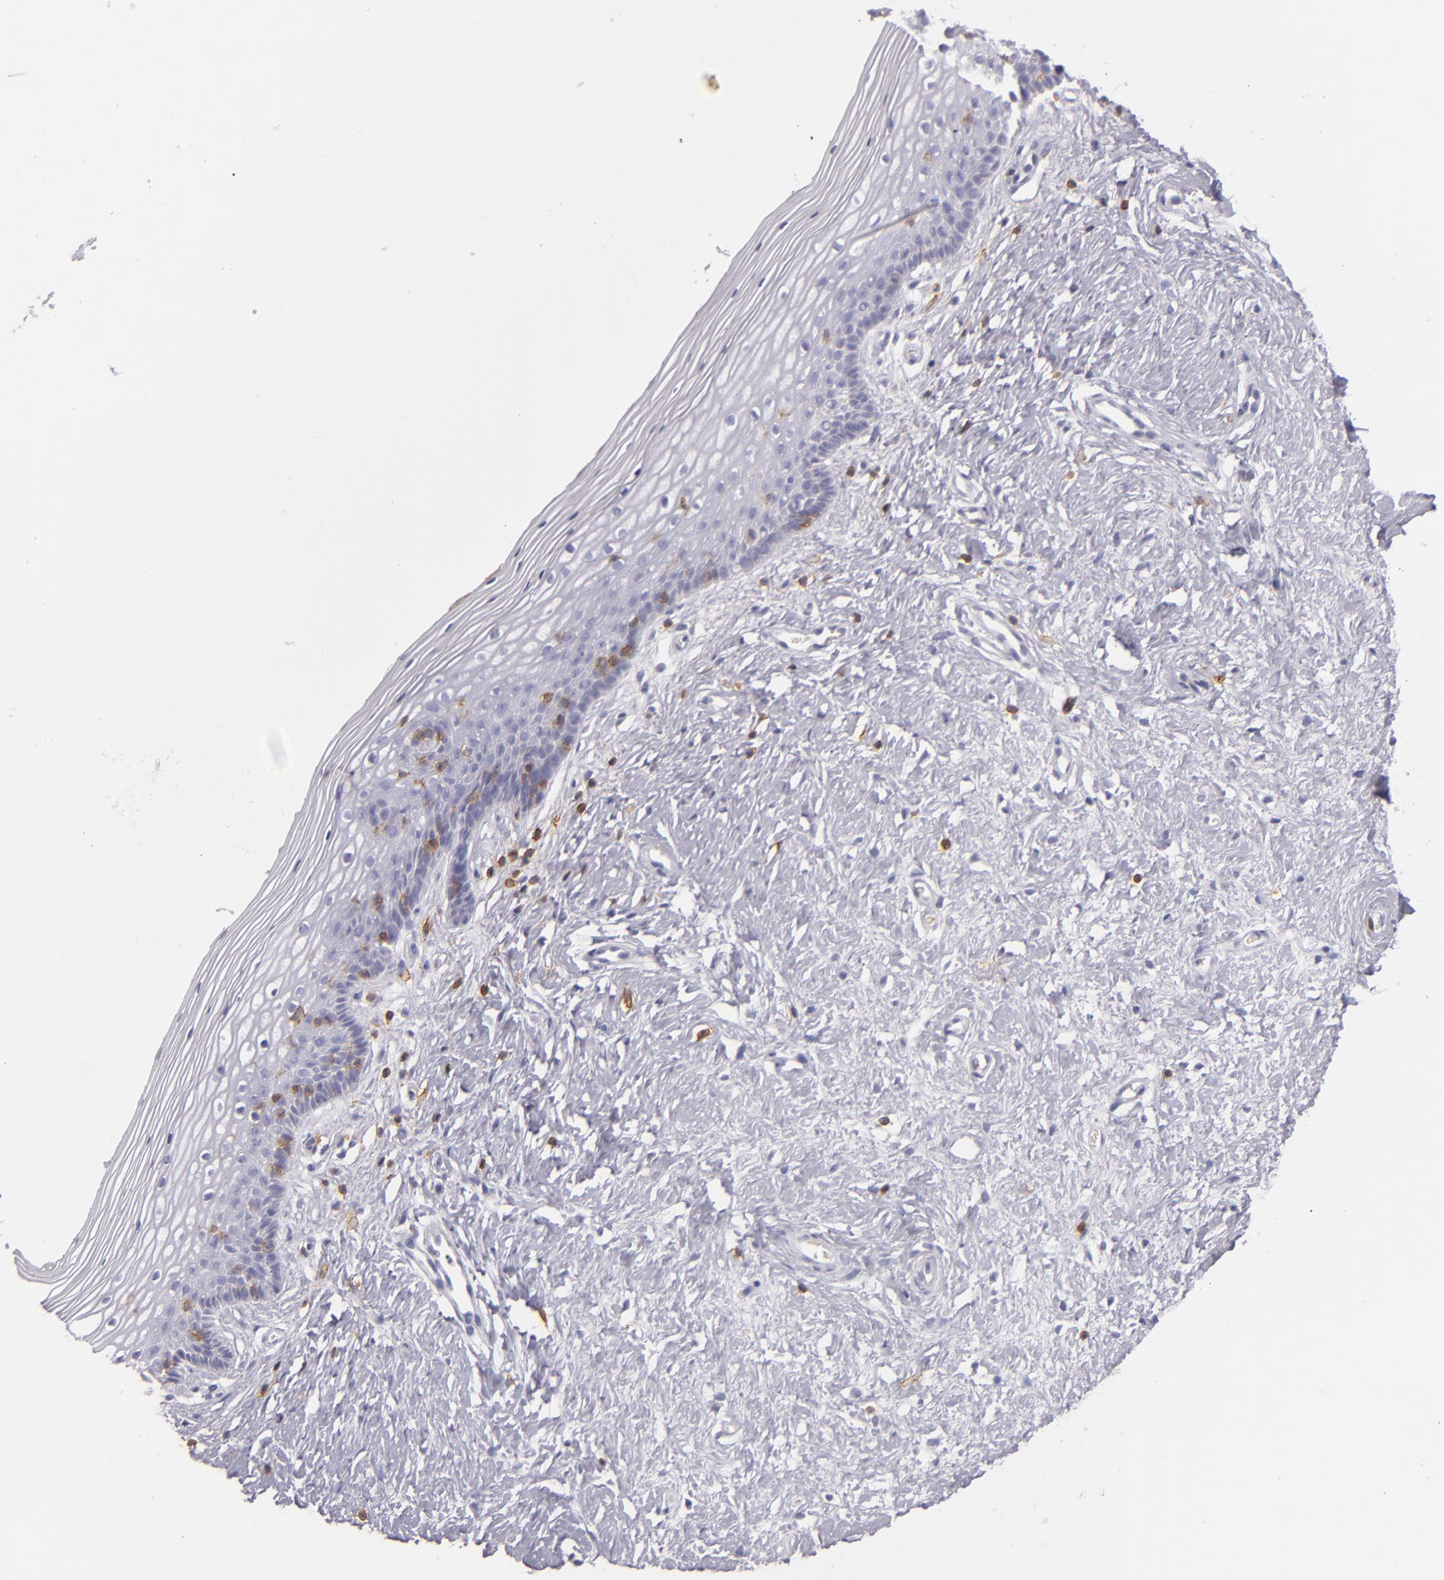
{"staining": {"intensity": "negative", "quantity": "none", "location": "none"}, "tissue": "vagina", "cell_type": "Squamous epithelial cells", "image_type": "normal", "snomed": [{"axis": "morphology", "description": "Normal tissue, NOS"}, {"axis": "topography", "description": "Vagina"}], "caption": "Immunohistochemistry image of unremarkable vagina: human vagina stained with DAB reveals no significant protein staining in squamous epithelial cells.", "gene": "LAT", "patient": {"sex": "female", "age": 46}}